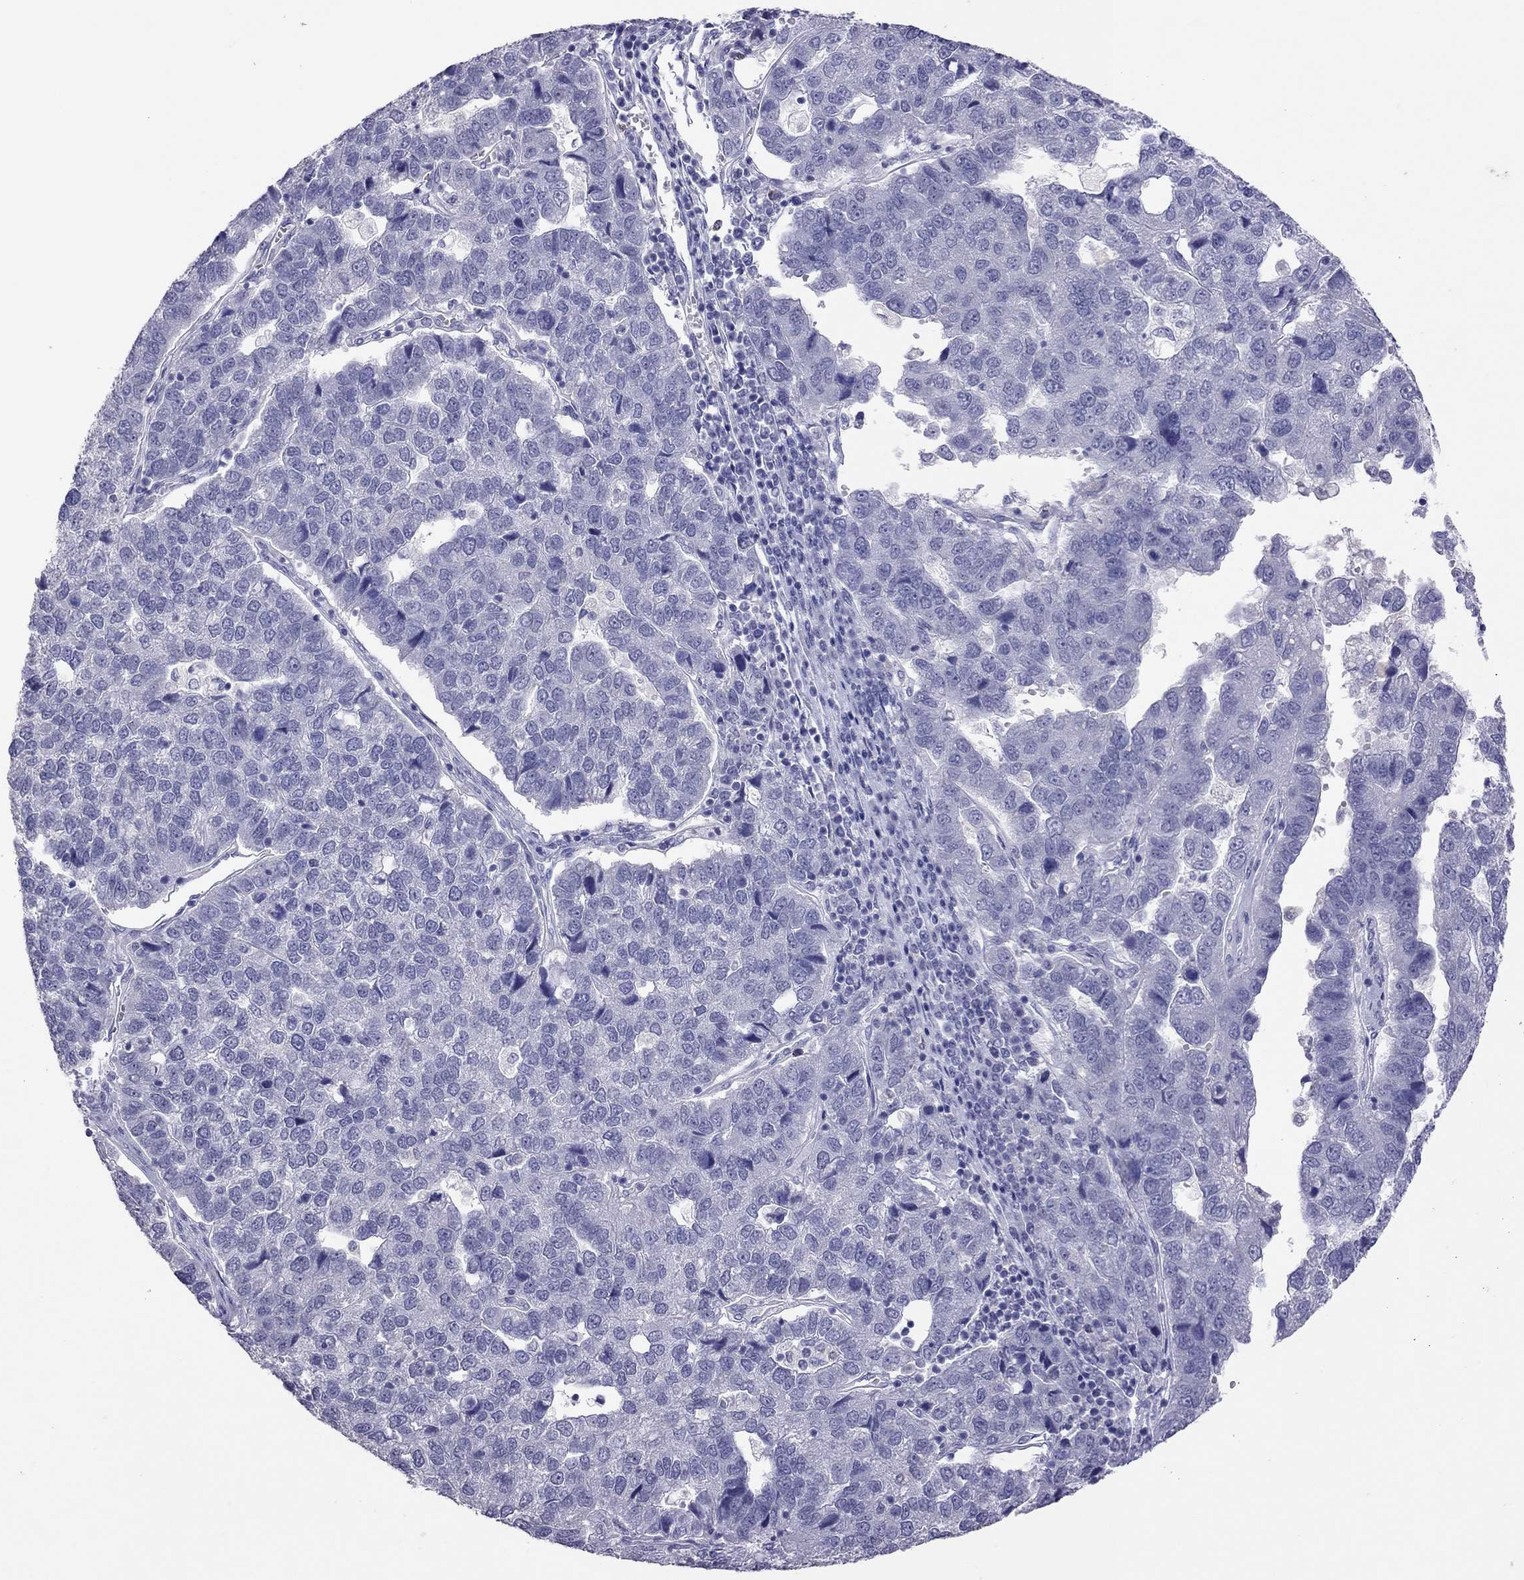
{"staining": {"intensity": "negative", "quantity": "none", "location": "none"}, "tissue": "pancreatic cancer", "cell_type": "Tumor cells", "image_type": "cancer", "snomed": [{"axis": "morphology", "description": "Adenocarcinoma, NOS"}, {"axis": "topography", "description": "Pancreas"}], "caption": "Pancreatic adenocarcinoma was stained to show a protein in brown. There is no significant expression in tumor cells.", "gene": "SLAMF1", "patient": {"sex": "female", "age": 61}}